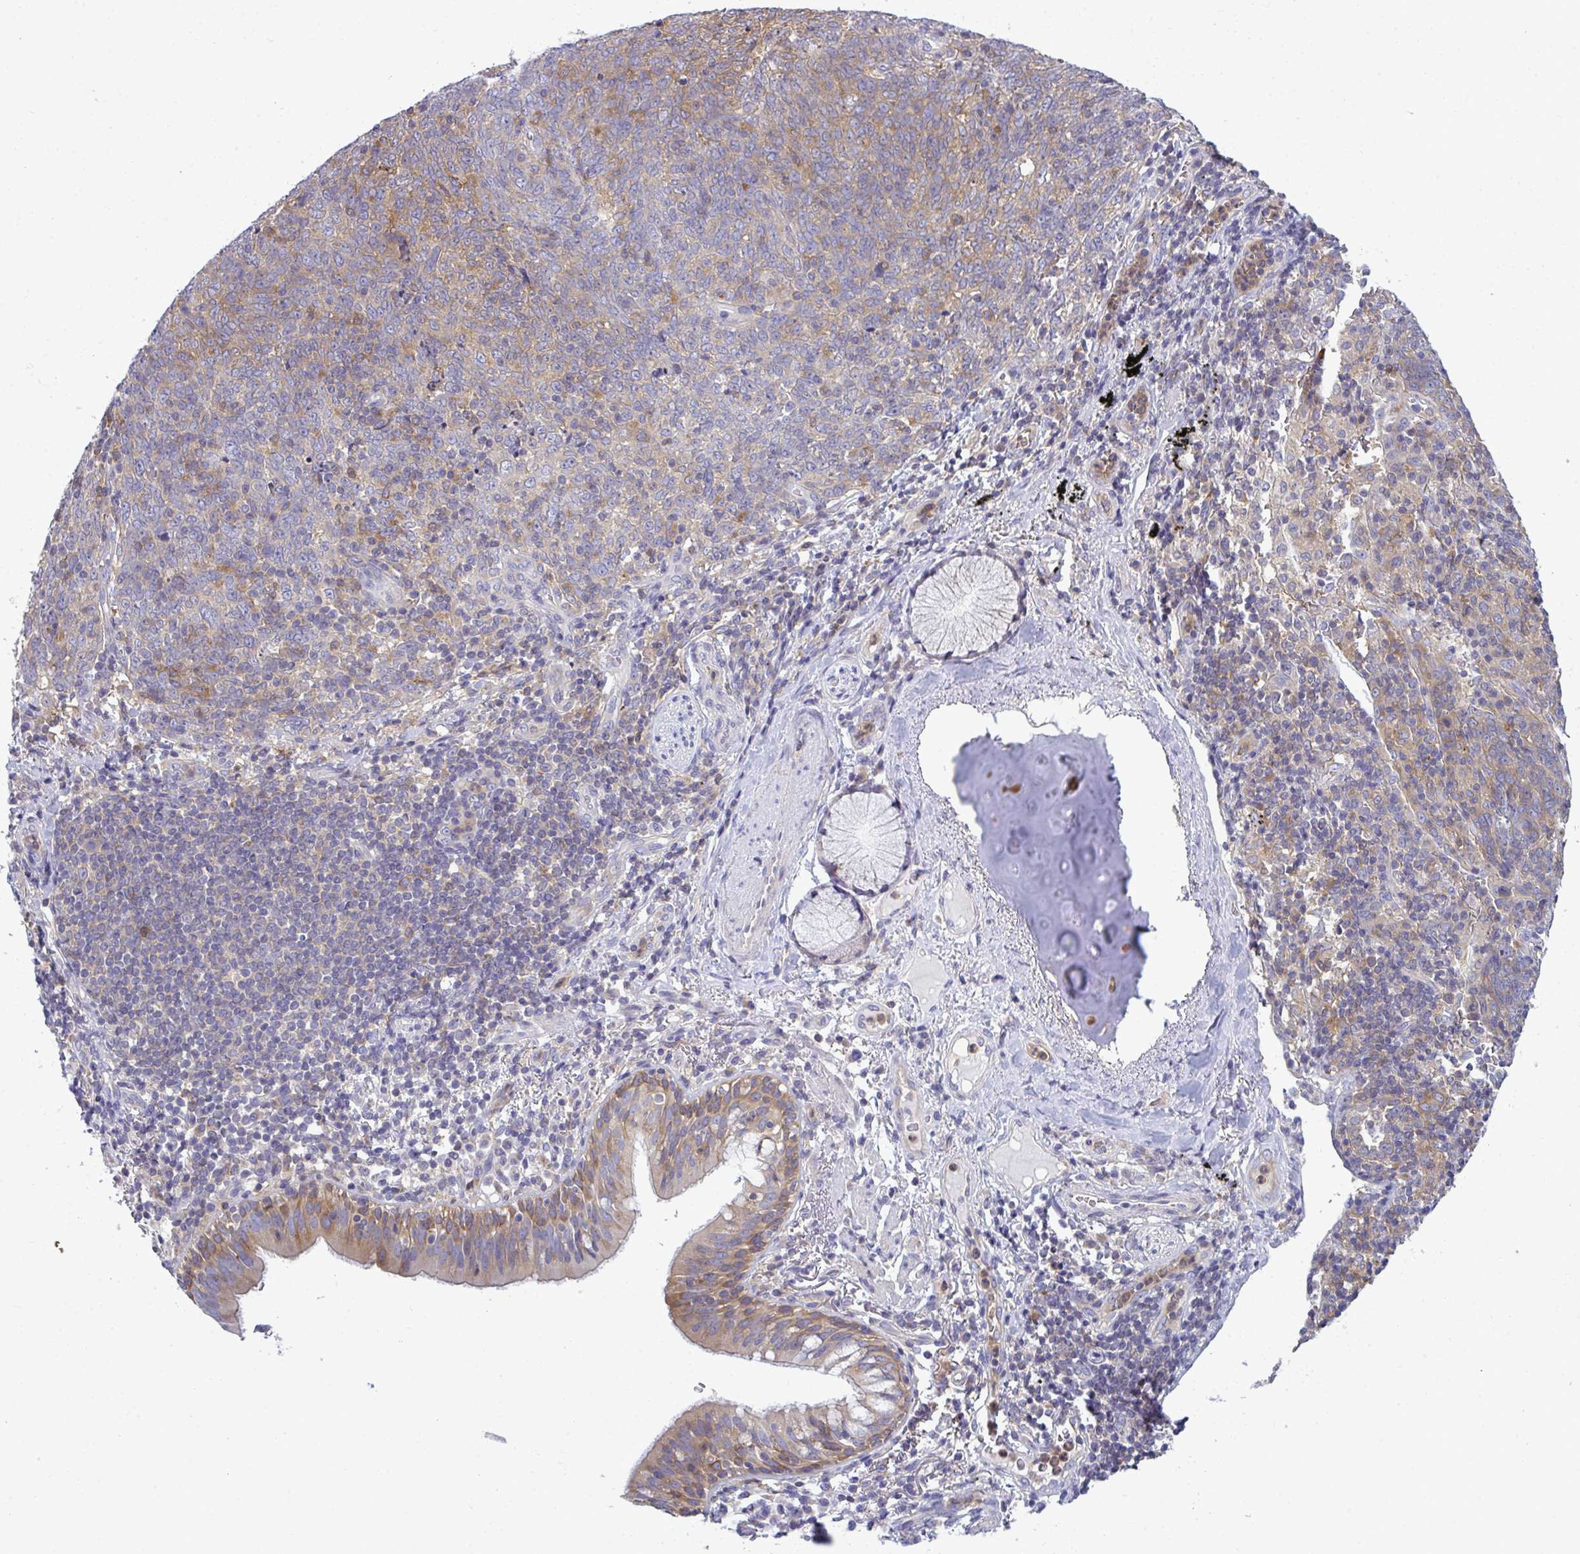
{"staining": {"intensity": "weak", "quantity": "25%-75%", "location": "cytoplasmic/membranous"}, "tissue": "lung cancer", "cell_type": "Tumor cells", "image_type": "cancer", "snomed": [{"axis": "morphology", "description": "Squamous cell carcinoma, NOS"}, {"axis": "topography", "description": "Lung"}], "caption": "The image reveals staining of squamous cell carcinoma (lung), revealing weak cytoplasmic/membranous protein expression (brown color) within tumor cells.", "gene": "SLC30A6", "patient": {"sex": "female", "age": 72}}